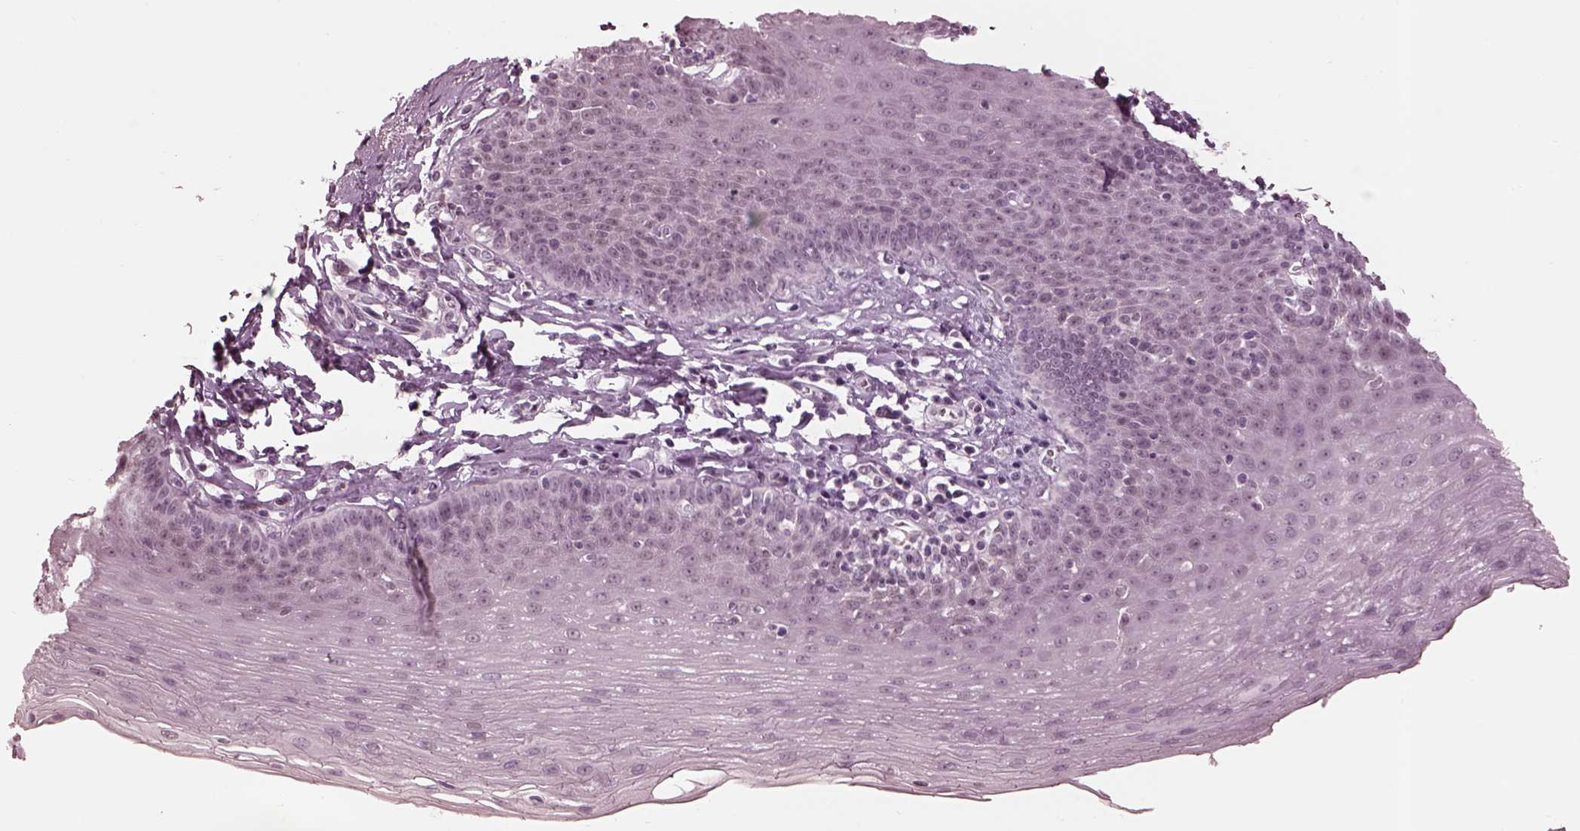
{"staining": {"intensity": "negative", "quantity": "none", "location": "none"}, "tissue": "esophagus", "cell_type": "Squamous epithelial cells", "image_type": "normal", "snomed": [{"axis": "morphology", "description": "Normal tissue, NOS"}, {"axis": "topography", "description": "Esophagus"}], "caption": "The IHC photomicrograph has no significant staining in squamous epithelial cells of esophagus.", "gene": "GARIN4", "patient": {"sex": "female", "age": 81}}